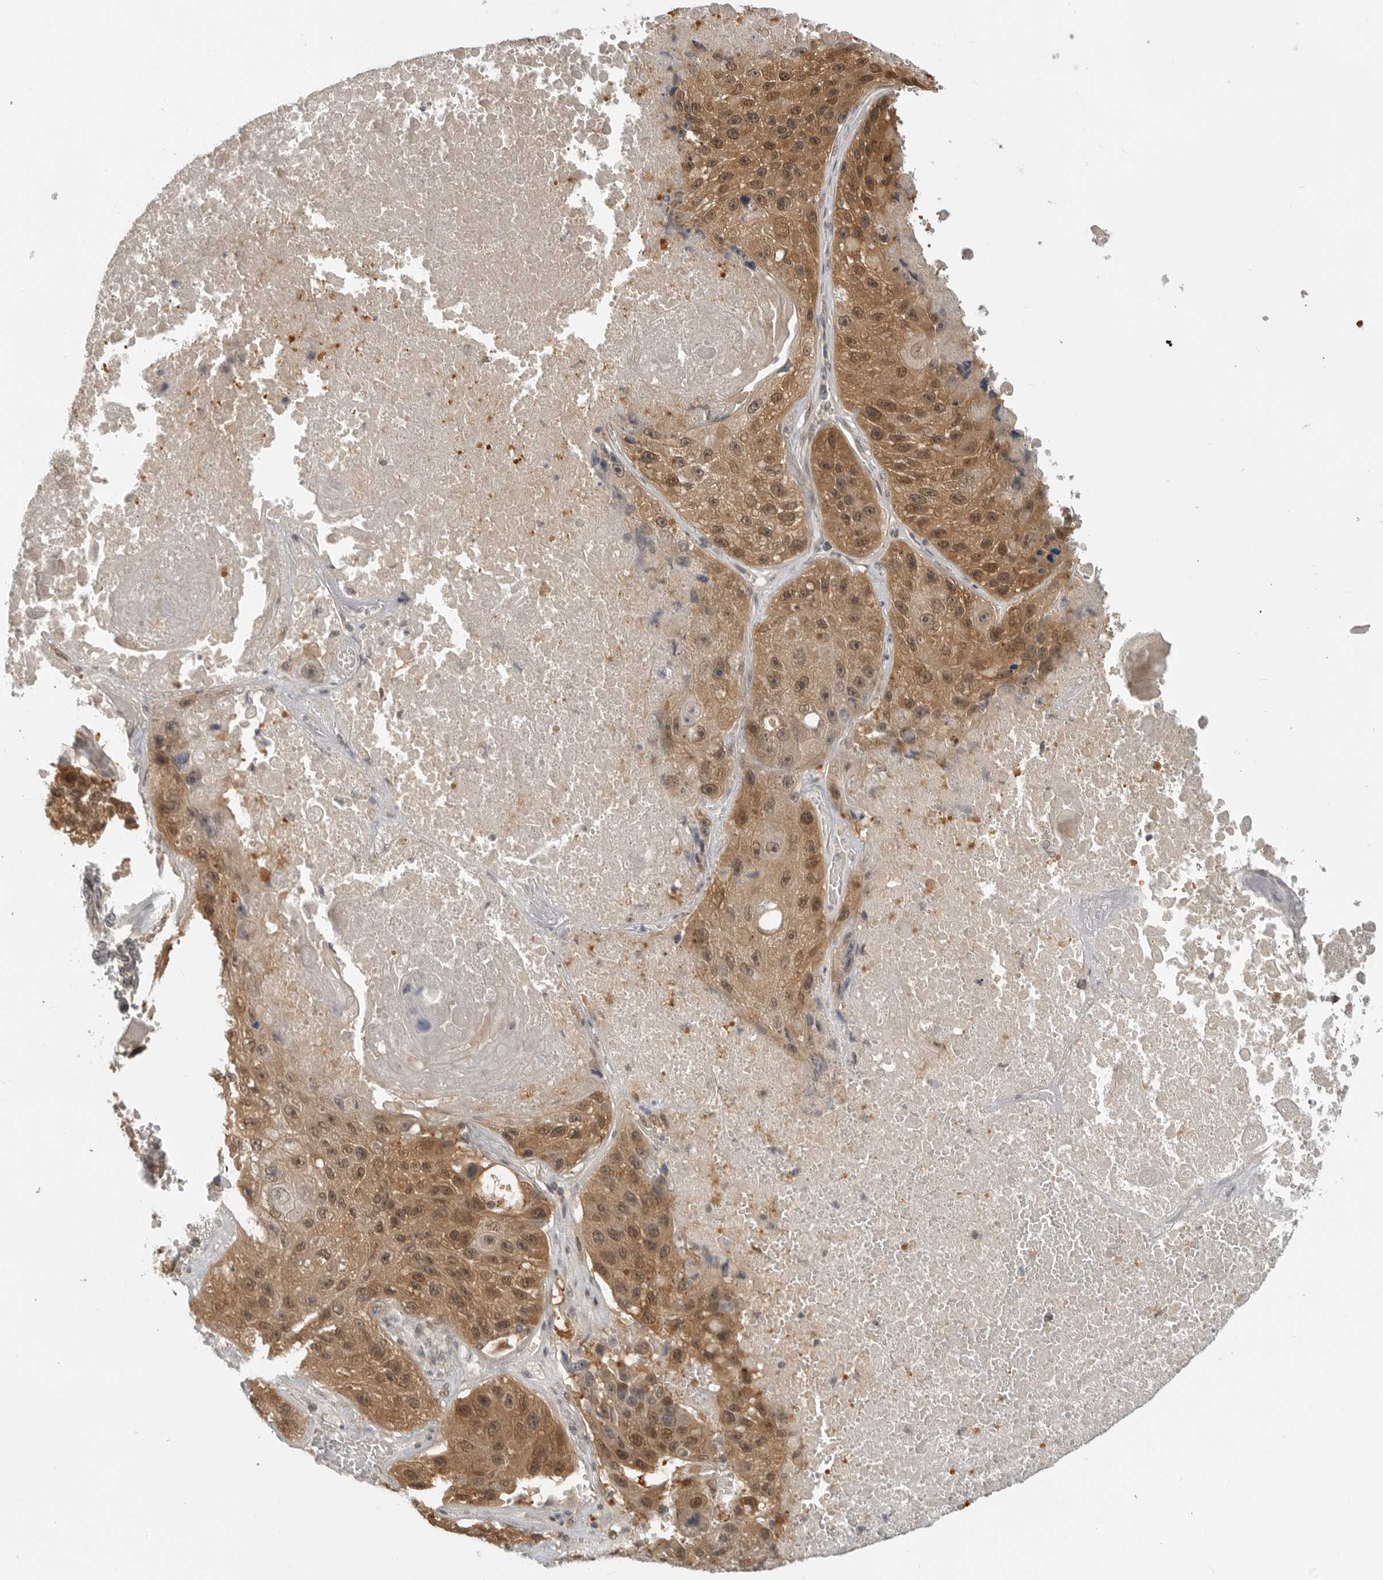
{"staining": {"intensity": "moderate", "quantity": ">75%", "location": "cytoplasmic/membranous,nuclear"}, "tissue": "lung cancer", "cell_type": "Tumor cells", "image_type": "cancer", "snomed": [{"axis": "morphology", "description": "Squamous cell carcinoma, NOS"}, {"axis": "topography", "description": "Lung"}], "caption": "Human lung cancer (squamous cell carcinoma) stained with a brown dye exhibits moderate cytoplasmic/membranous and nuclear positive staining in approximately >75% of tumor cells.", "gene": "CTIF", "patient": {"sex": "male", "age": 61}}